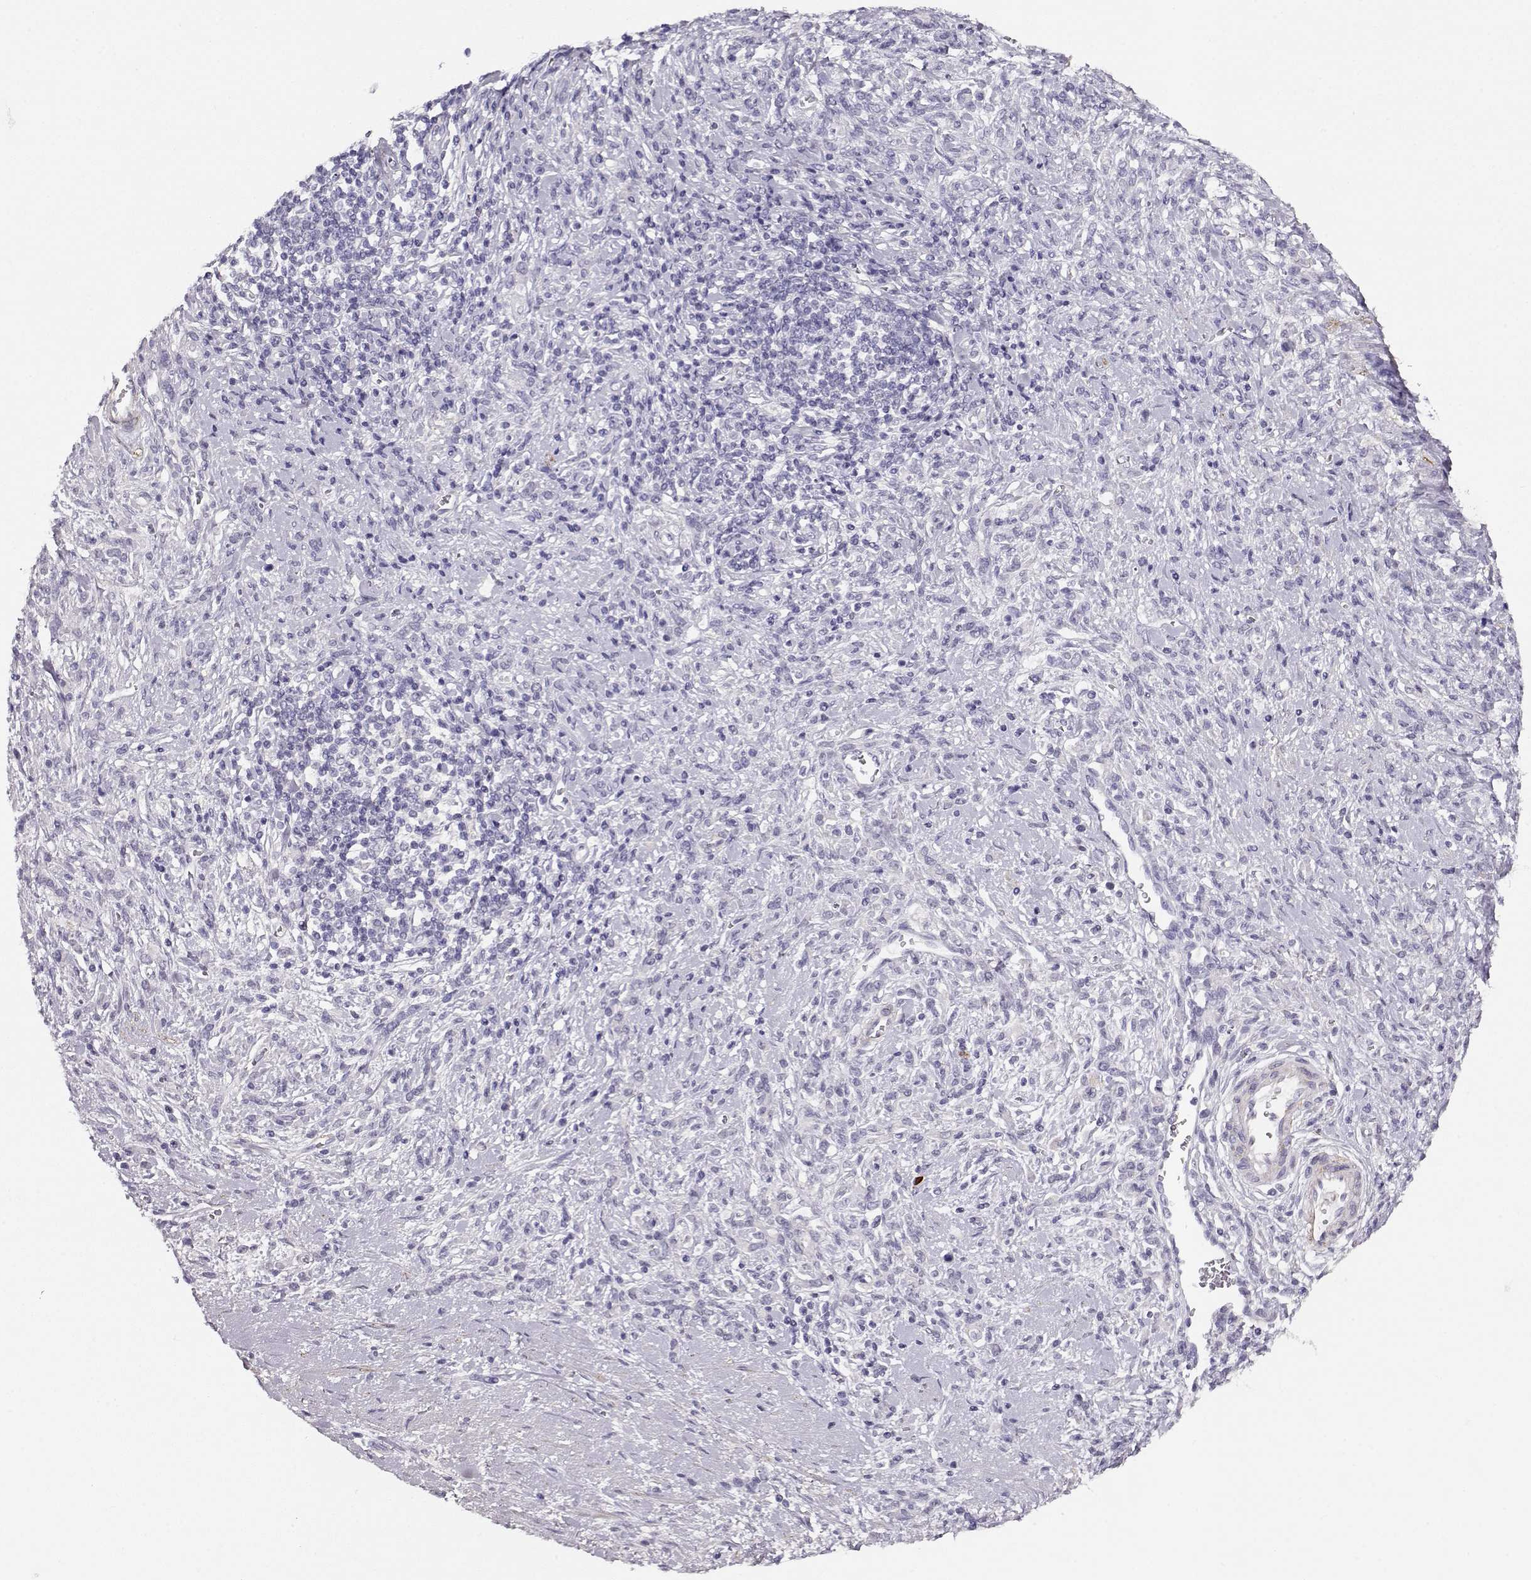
{"staining": {"intensity": "negative", "quantity": "none", "location": "none"}, "tissue": "stomach cancer", "cell_type": "Tumor cells", "image_type": "cancer", "snomed": [{"axis": "morphology", "description": "Adenocarcinoma, NOS"}, {"axis": "topography", "description": "Stomach"}], "caption": "Tumor cells are negative for protein expression in human stomach cancer (adenocarcinoma).", "gene": "RBM44", "patient": {"sex": "female", "age": 57}}